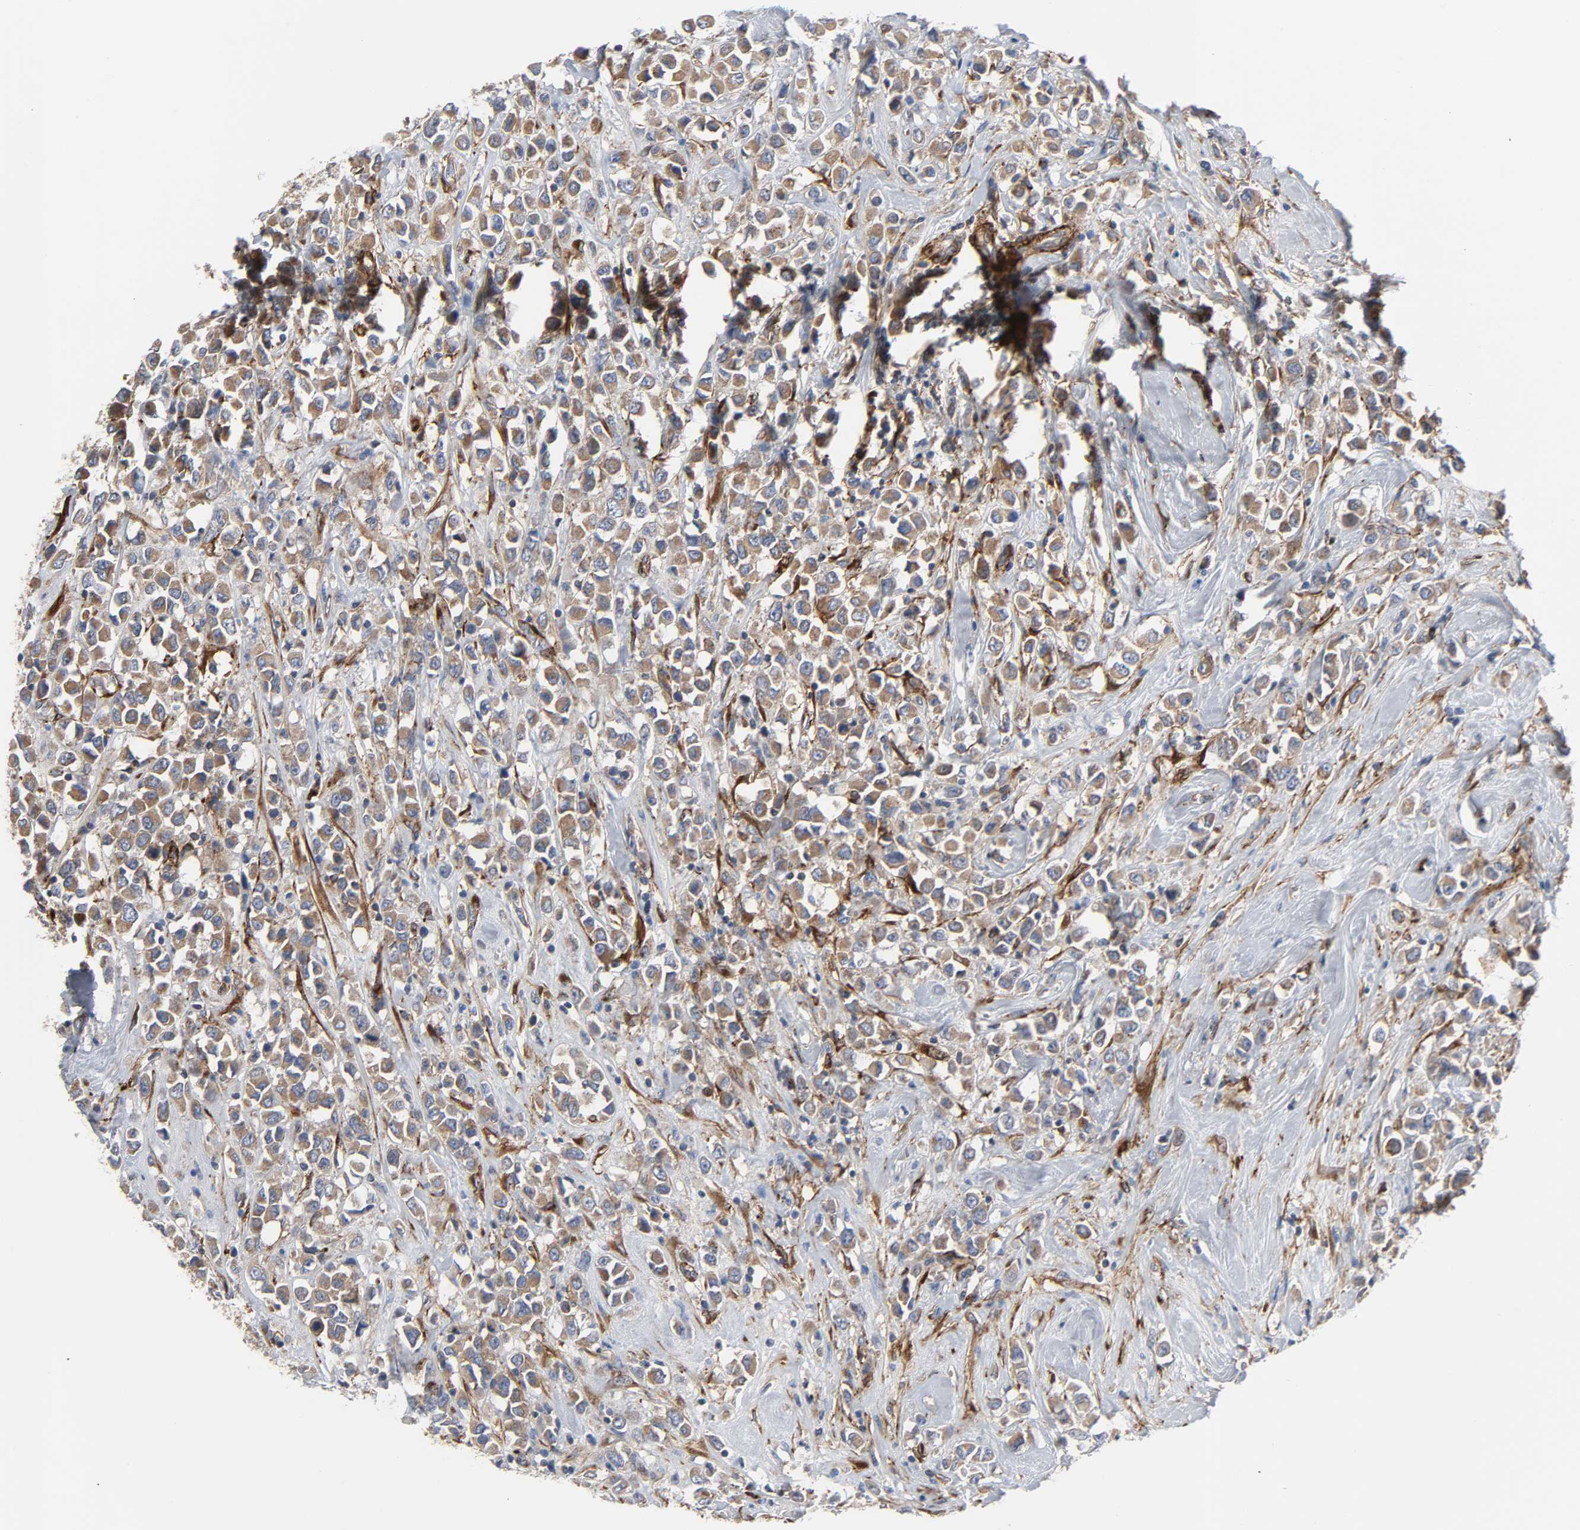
{"staining": {"intensity": "moderate", "quantity": ">75%", "location": "cytoplasmic/membranous"}, "tissue": "breast cancer", "cell_type": "Tumor cells", "image_type": "cancer", "snomed": [{"axis": "morphology", "description": "Duct carcinoma"}, {"axis": "topography", "description": "Breast"}], "caption": "Human breast cancer (invasive ductal carcinoma) stained with a brown dye displays moderate cytoplasmic/membranous positive staining in about >75% of tumor cells.", "gene": "ARHGAP1", "patient": {"sex": "female", "age": 61}}